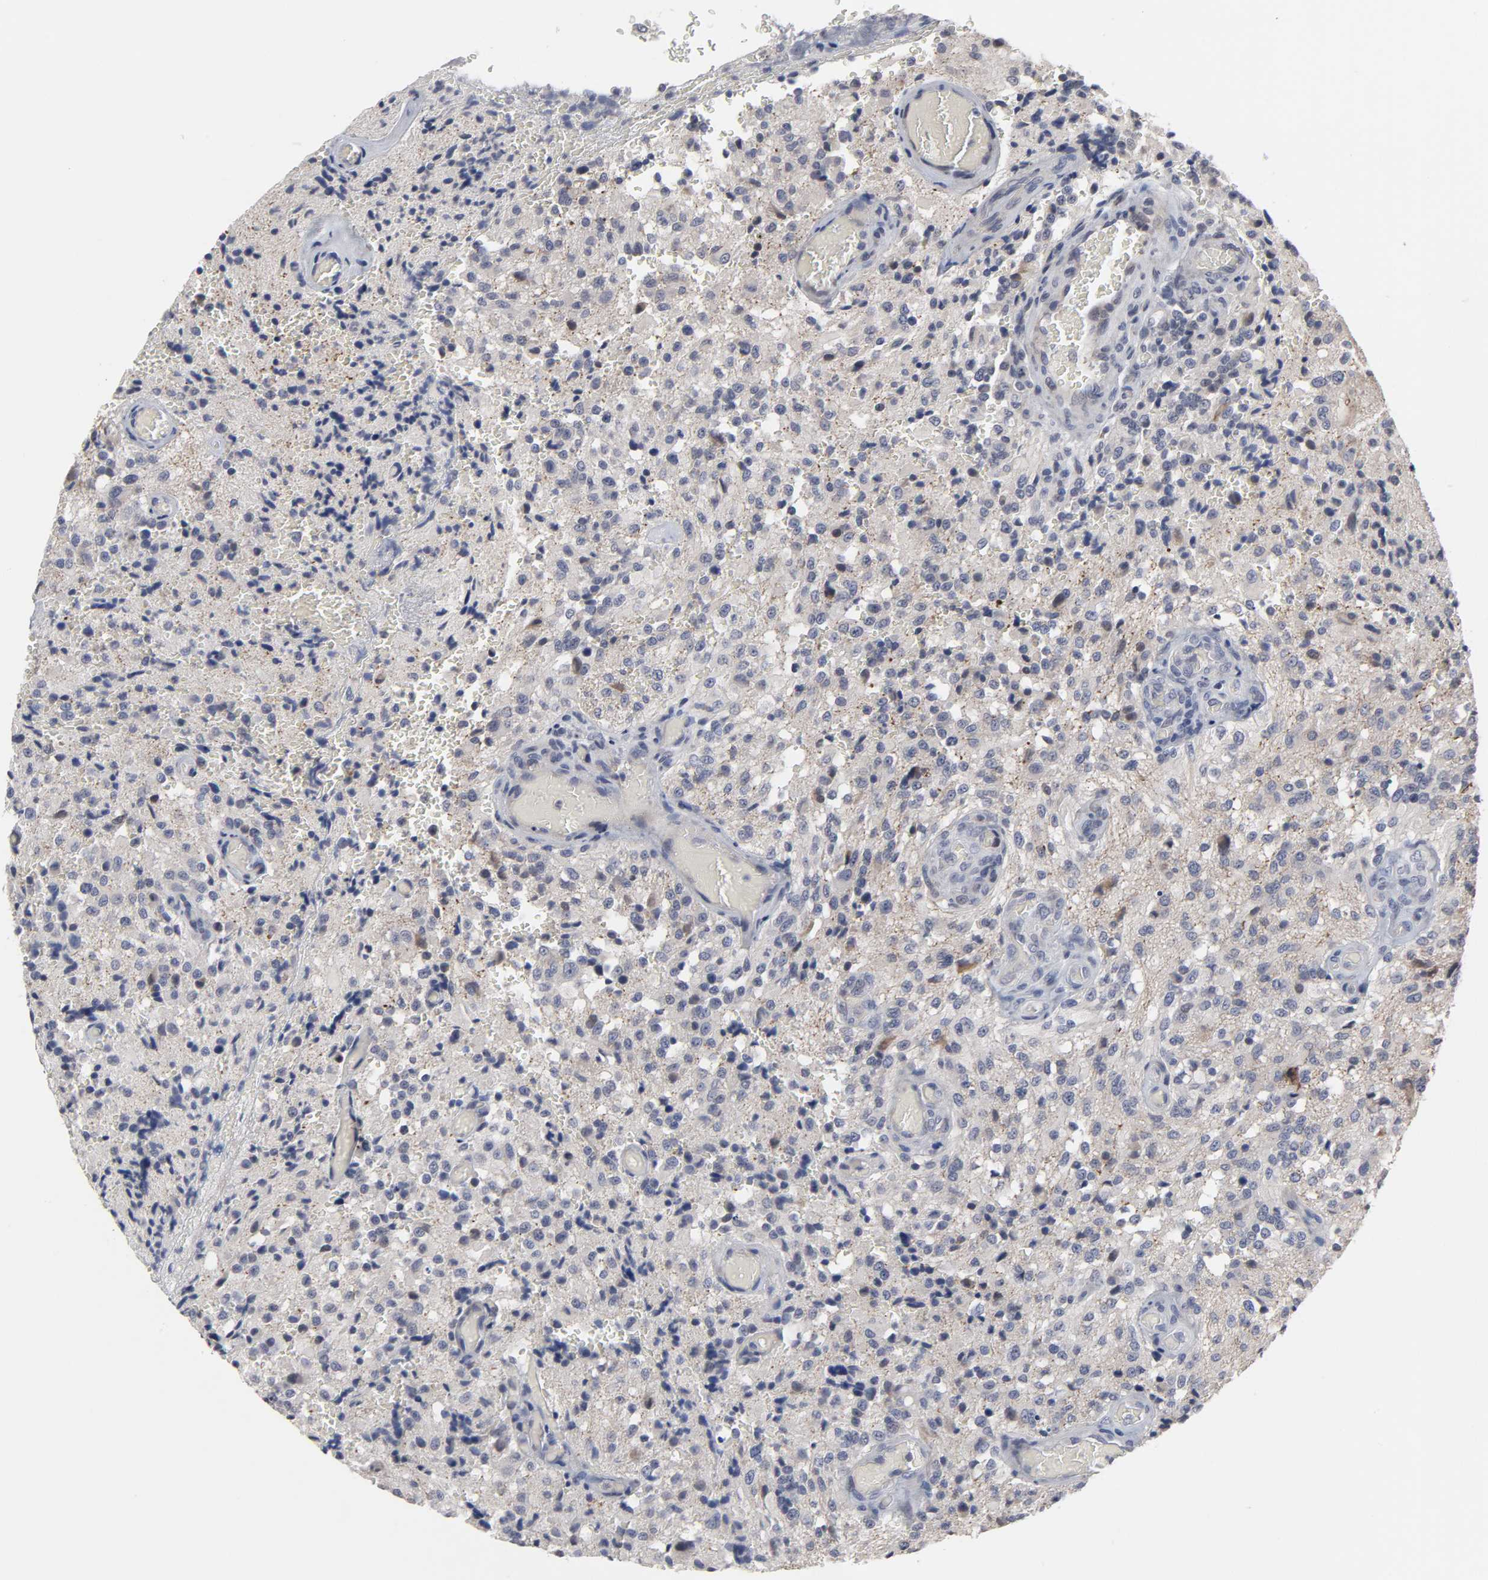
{"staining": {"intensity": "weak", "quantity": "<25%", "location": "cytoplasmic/membranous,nuclear"}, "tissue": "glioma", "cell_type": "Tumor cells", "image_type": "cancer", "snomed": [{"axis": "morphology", "description": "Normal tissue, NOS"}, {"axis": "morphology", "description": "Glioma, malignant, High grade"}, {"axis": "topography", "description": "Cerebral cortex"}], "caption": "IHC of glioma exhibits no staining in tumor cells.", "gene": "HNF4A", "patient": {"sex": "male", "age": 56}}